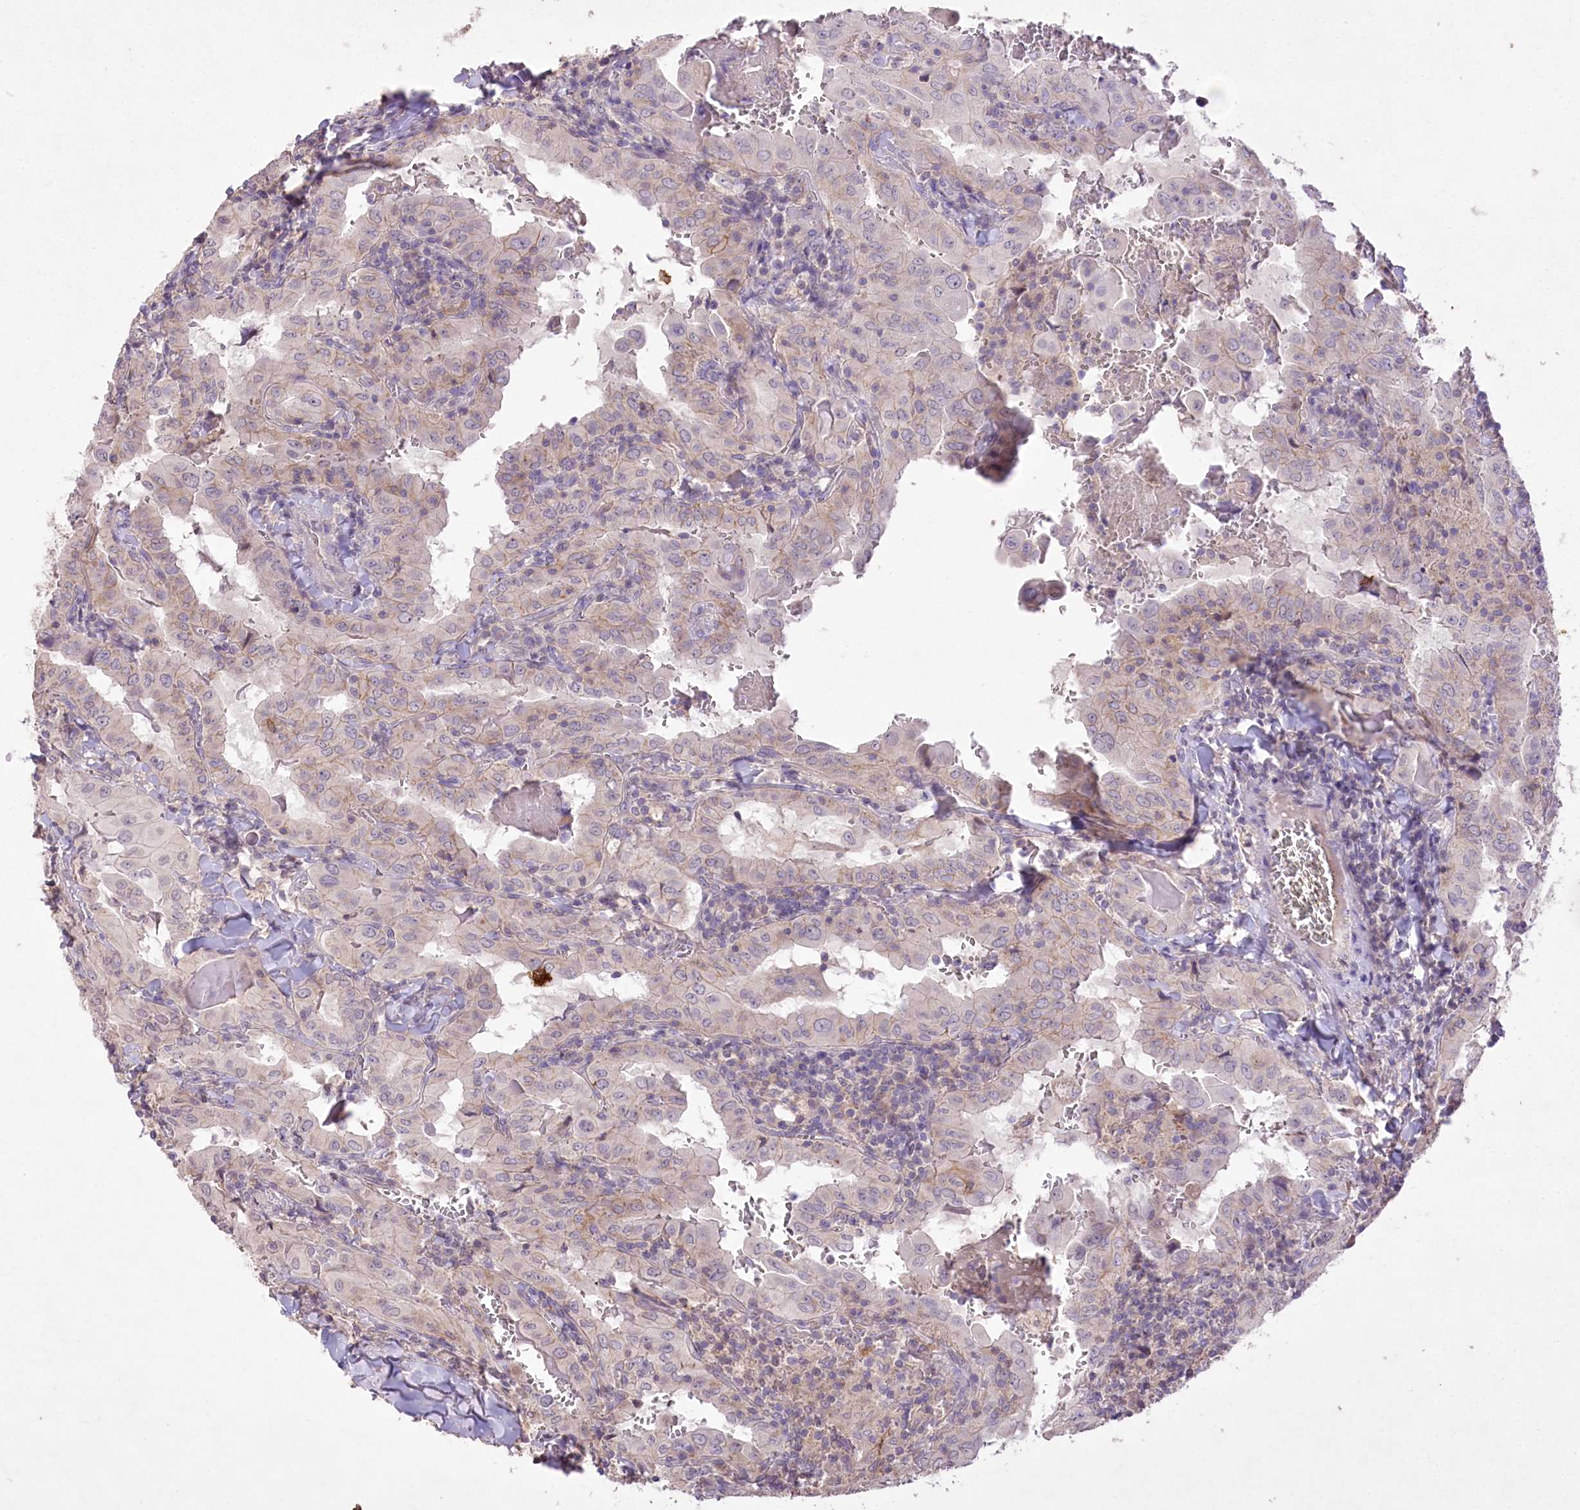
{"staining": {"intensity": "negative", "quantity": "none", "location": "none"}, "tissue": "thyroid cancer", "cell_type": "Tumor cells", "image_type": "cancer", "snomed": [{"axis": "morphology", "description": "Papillary adenocarcinoma, NOS"}, {"axis": "topography", "description": "Thyroid gland"}], "caption": "A high-resolution image shows immunohistochemistry staining of thyroid cancer (papillary adenocarcinoma), which displays no significant staining in tumor cells.", "gene": "ENPP1", "patient": {"sex": "female", "age": 72}}